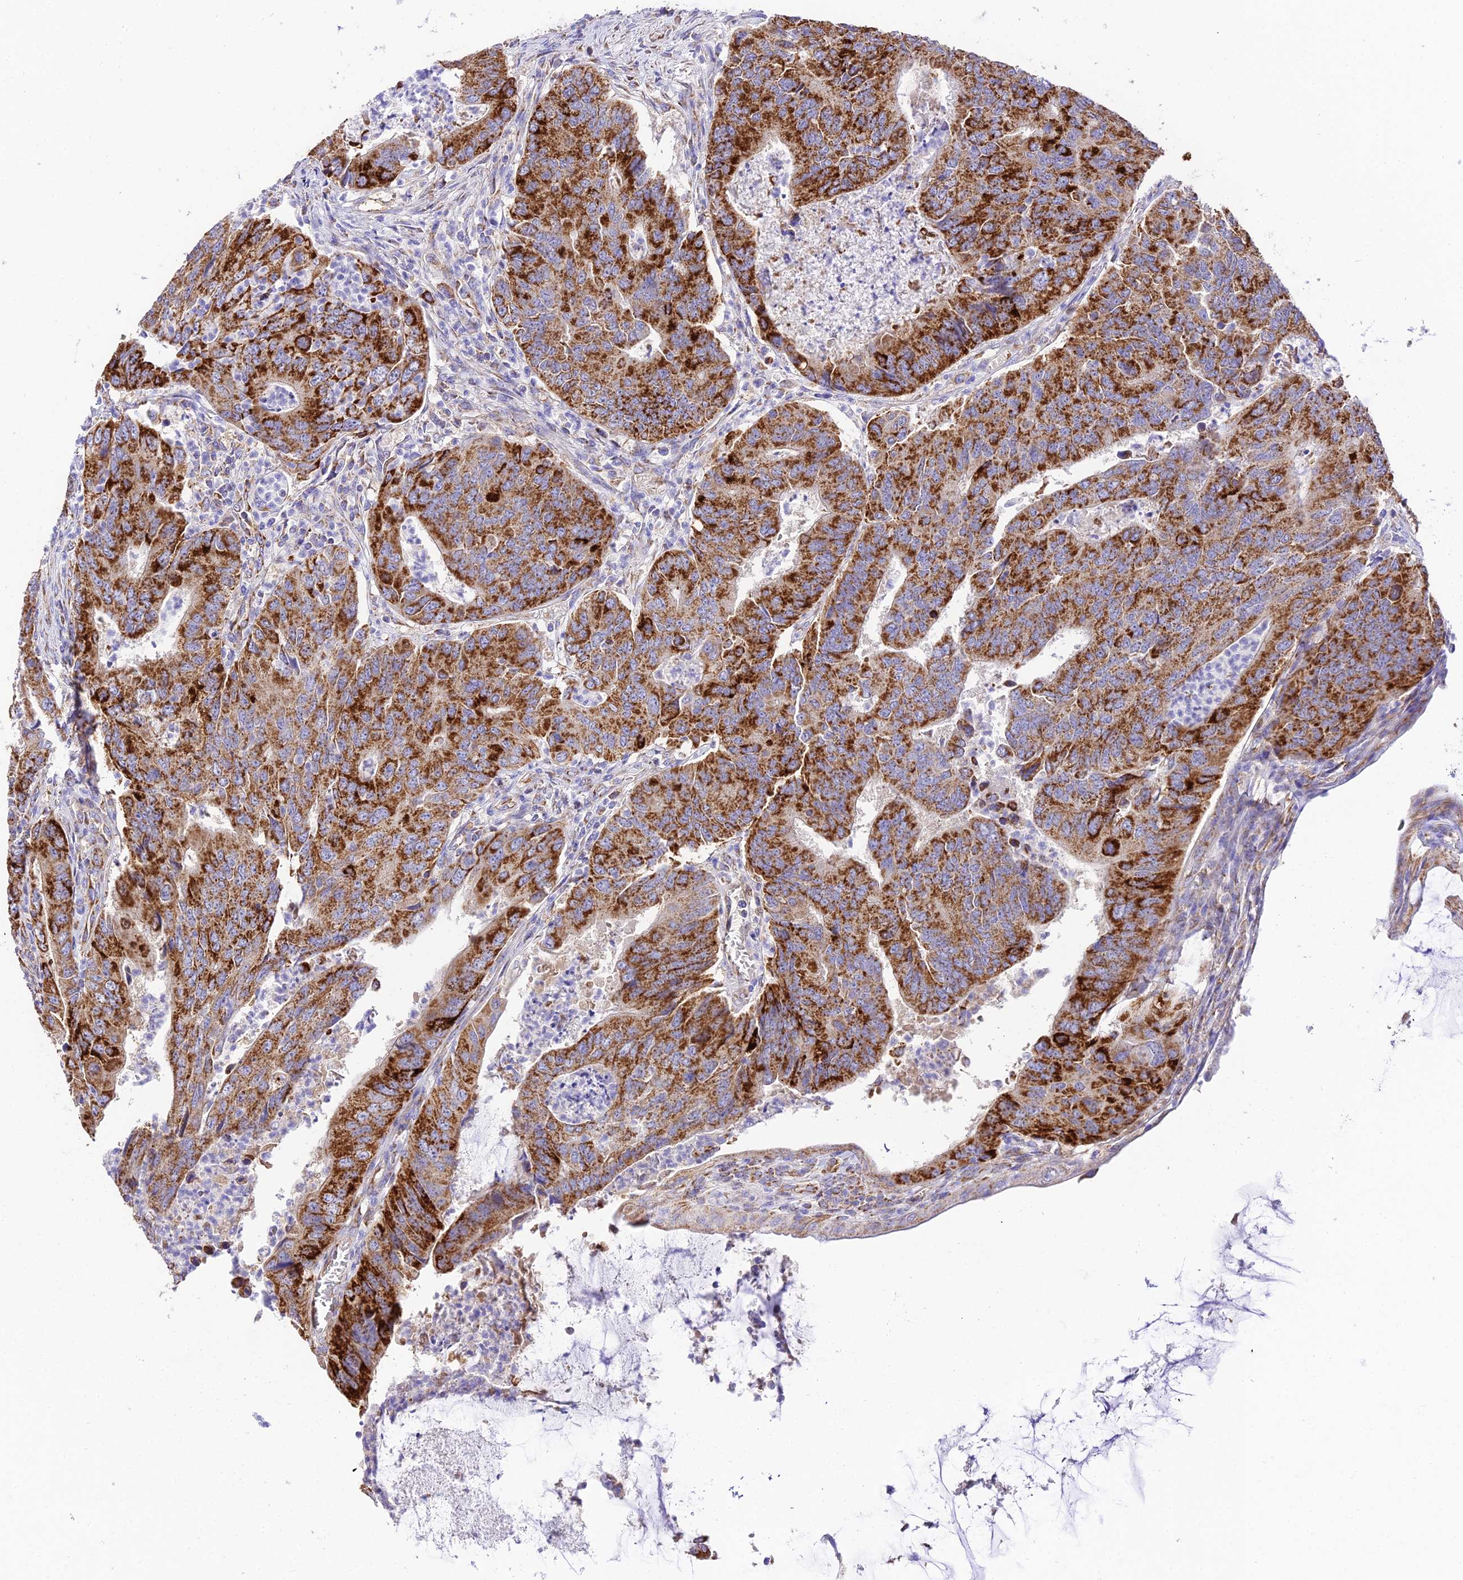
{"staining": {"intensity": "strong", "quantity": ">75%", "location": "cytoplasmic/membranous"}, "tissue": "colorectal cancer", "cell_type": "Tumor cells", "image_type": "cancer", "snomed": [{"axis": "morphology", "description": "Adenocarcinoma, NOS"}, {"axis": "topography", "description": "Colon"}], "caption": "IHC of human adenocarcinoma (colorectal) shows high levels of strong cytoplasmic/membranous expression in about >75% of tumor cells.", "gene": "OCIAD1", "patient": {"sex": "female", "age": 67}}